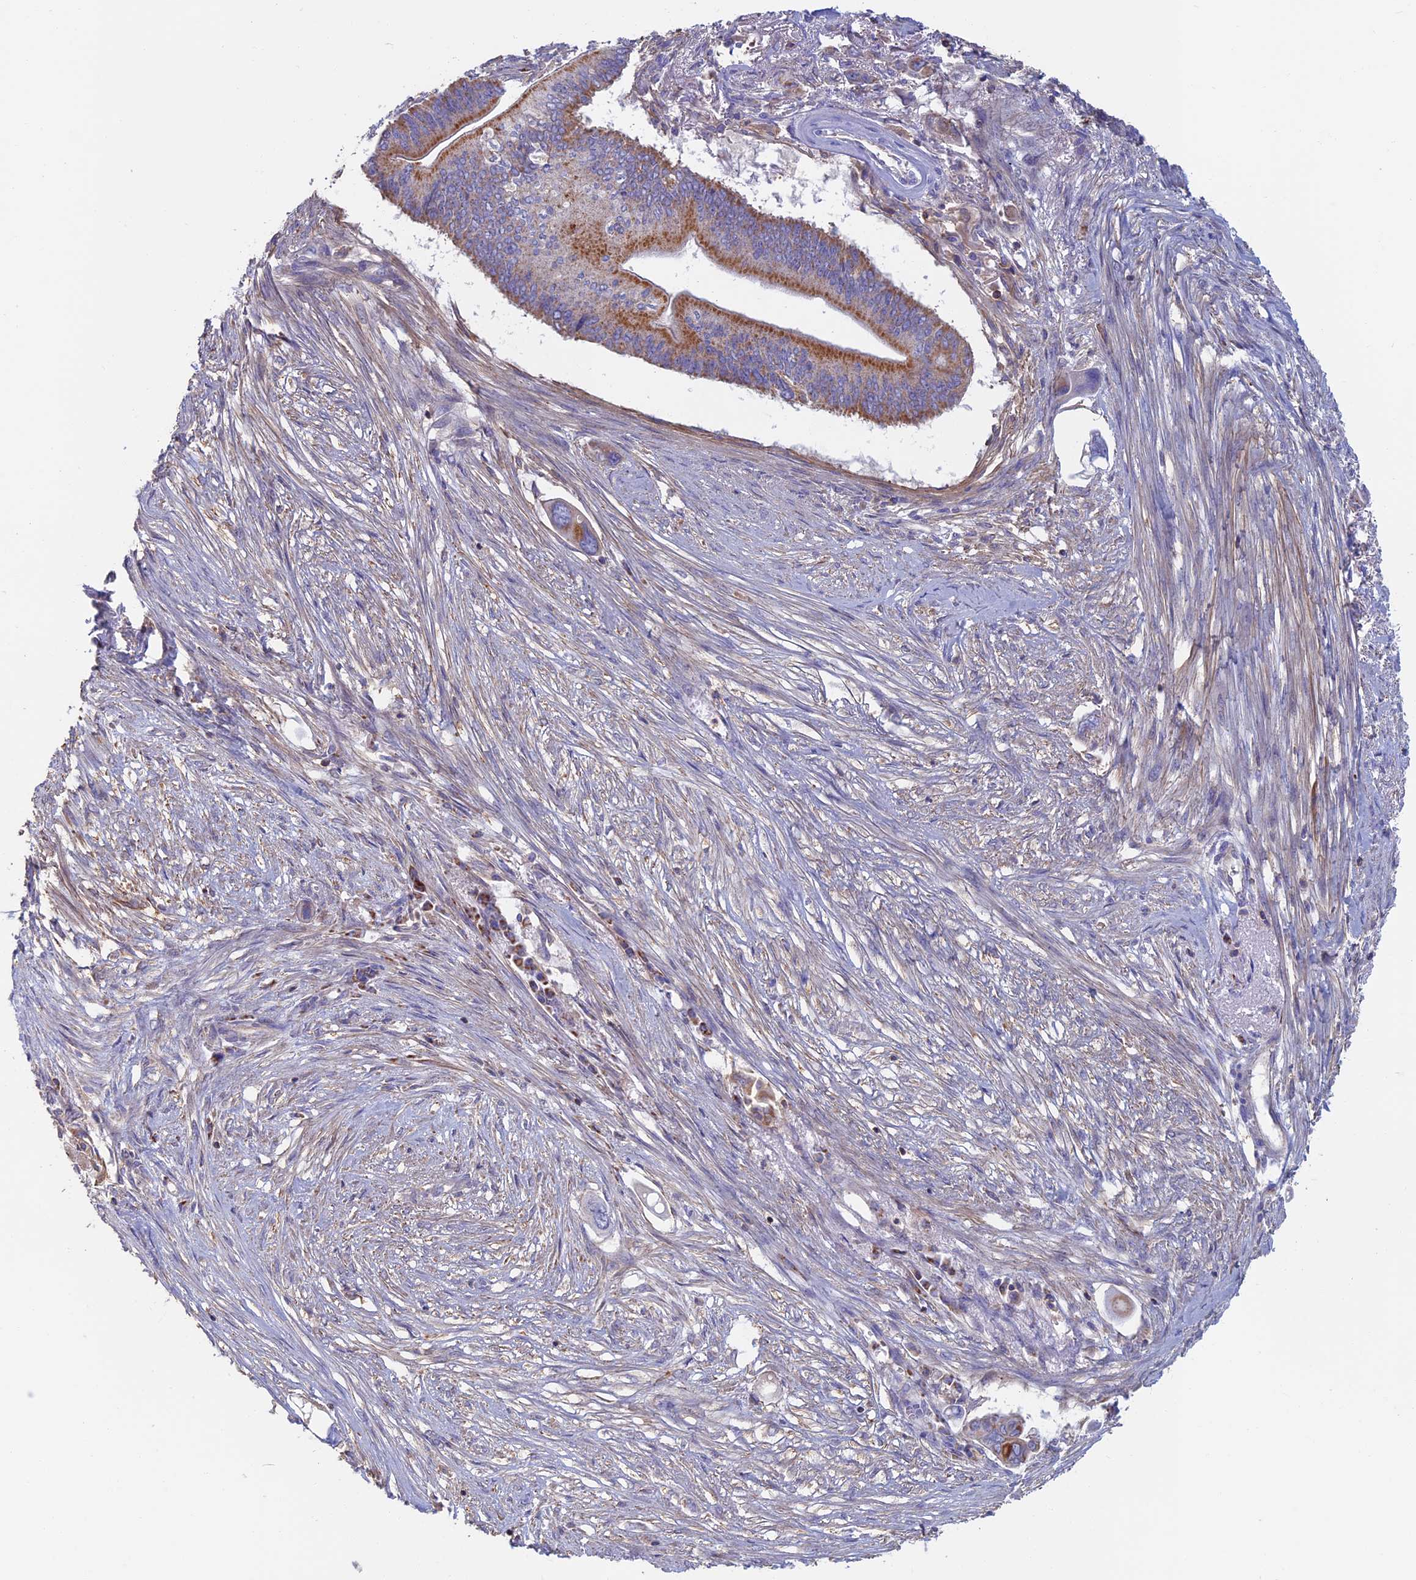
{"staining": {"intensity": "moderate", "quantity": ">75%", "location": "cytoplasmic/membranous"}, "tissue": "pancreatic cancer", "cell_type": "Tumor cells", "image_type": "cancer", "snomed": [{"axis": "morphology", "description": "Adenocarcinoma, NOS"}, {"axis": "topography", "description": "Pancreas"}], "caption": "Pancreatic cancer (adenocarcinoma) stained with DAB immunohistochemistry (IHC) exhibits medium levels of moderate cytoplasmic/membranous positivity in approximately >75% of tumor cells. (brown staining indicates protein expression, while blue staining denotes nuclei).", "gene": "HSD17B8", "patient": {"sex": "male", "age": 68}}